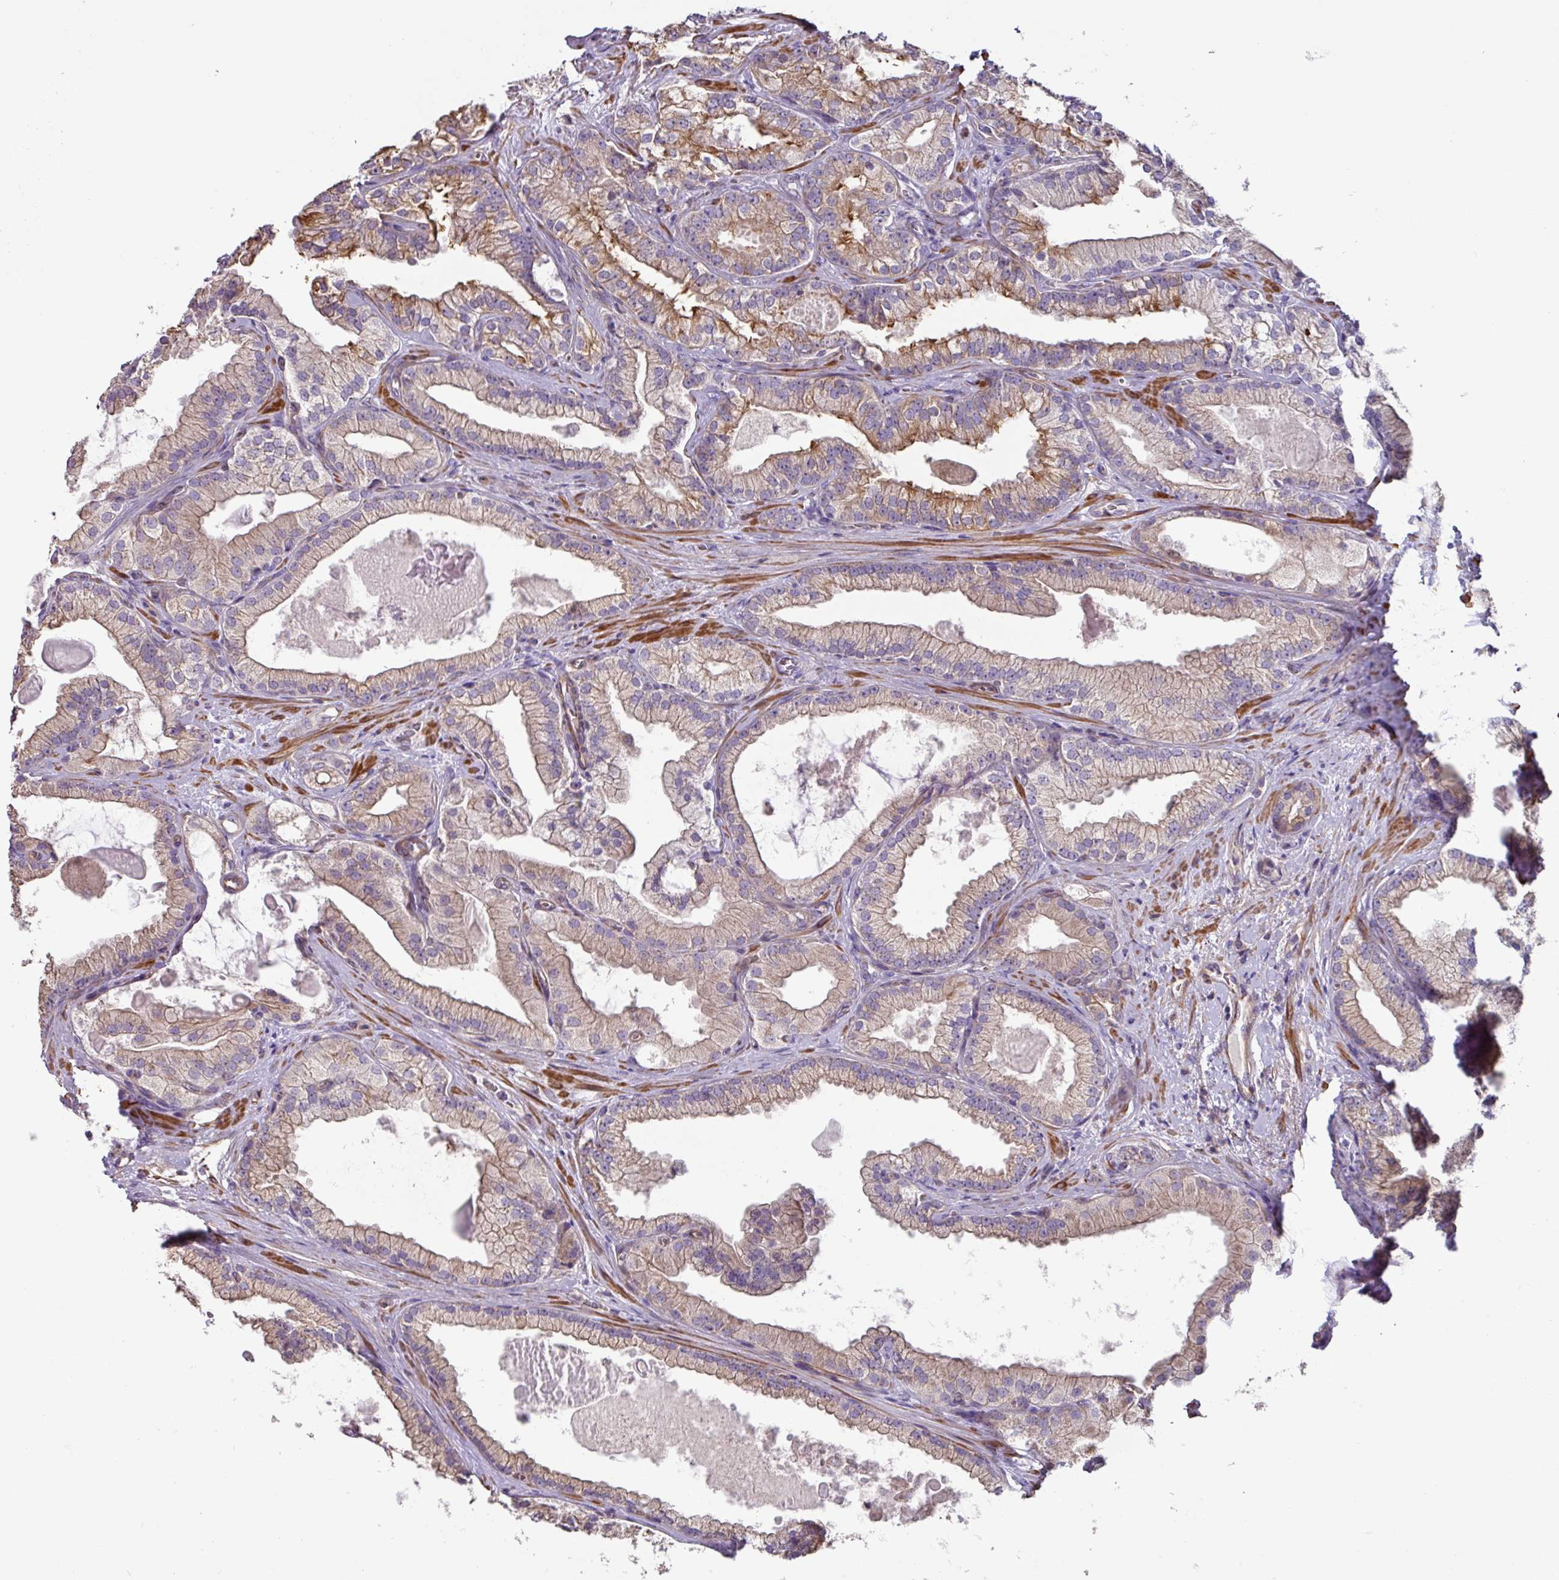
{"staining": {"intensity": "moderate", "quantity": "25%-75%", "location": "cytoplasmic/membranous"}, "tissue": "prostate cancer", "cell_type": "Tumor cells", "image_type": "cancer", "snomed": [{"axis": "morphology", "description": "Adenocarcinoma, High grade"}, {"axis": "topography", "description": "Prostate"}], "caption": "DAB (3,3'-diaminobenzidine) immunohistochemical staining of prostate cancer displays moderate cytoplasmic/membranous protein expression in approximately 25%-75% of tumor cells. The staining was performed using DAB (3,3'-diaminobenzidine) to visualize the protein expression in brown, while the nuclei were stained in blue with hematoxylin (Magnification: 20x).", "gene": "MRRF", "patient": {"sex": "male", "age": 68}}